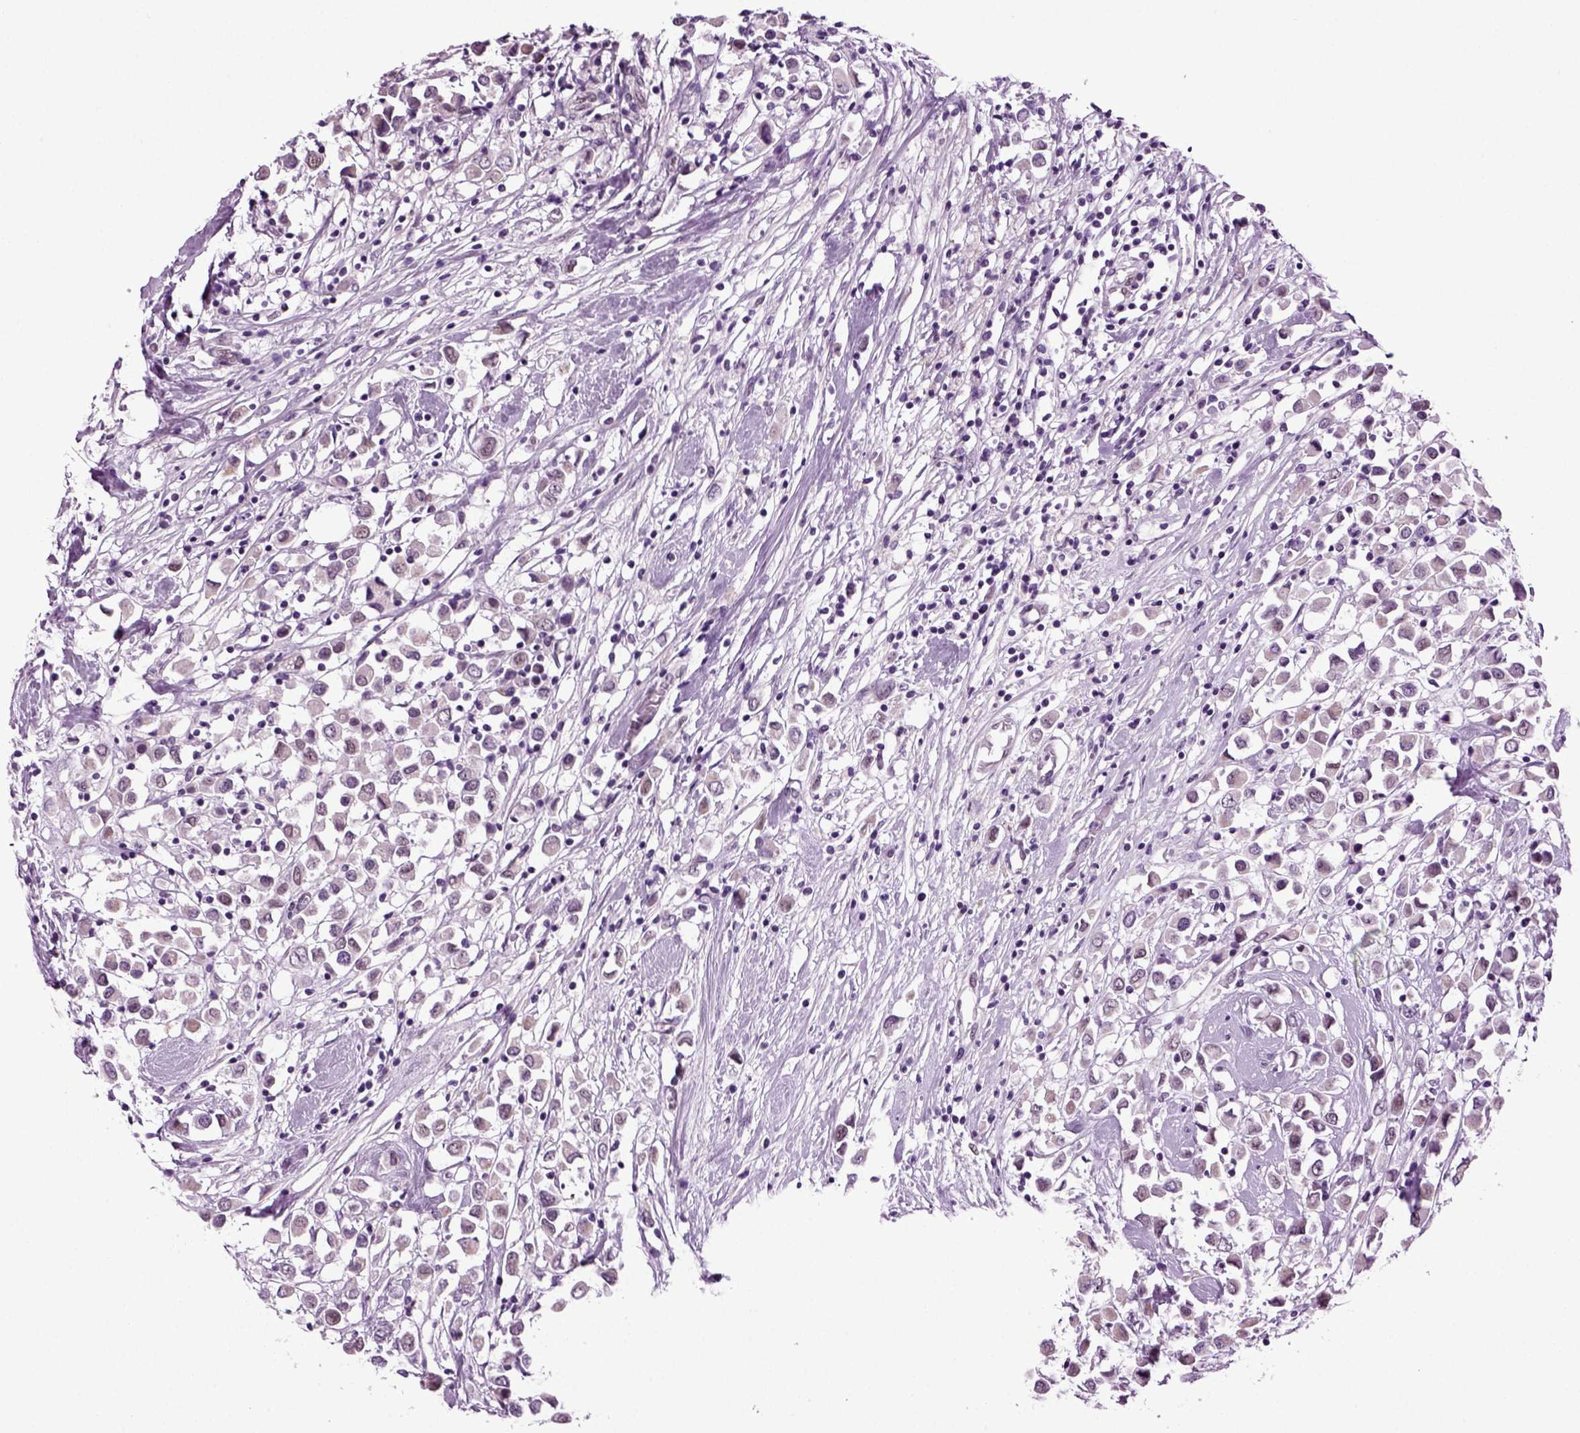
{"staining": {"intensity": "negative", "quantity": "none", "location": "none"}, "tissue": "breast cancer", "cell_type": "Tumor cells", "image_type": "cancer", "snomed": [{"axis": "morphology", "description": "Duct carcinoma"}, {"axis": "topography", "description": "Breast"}], "caption": "DAB immunohistochemical staining of human breast cancer demonstrates no significant positivity in tumor cells.", "gene": "RFX3", "patient": {"sex": "female", "age": 61}}